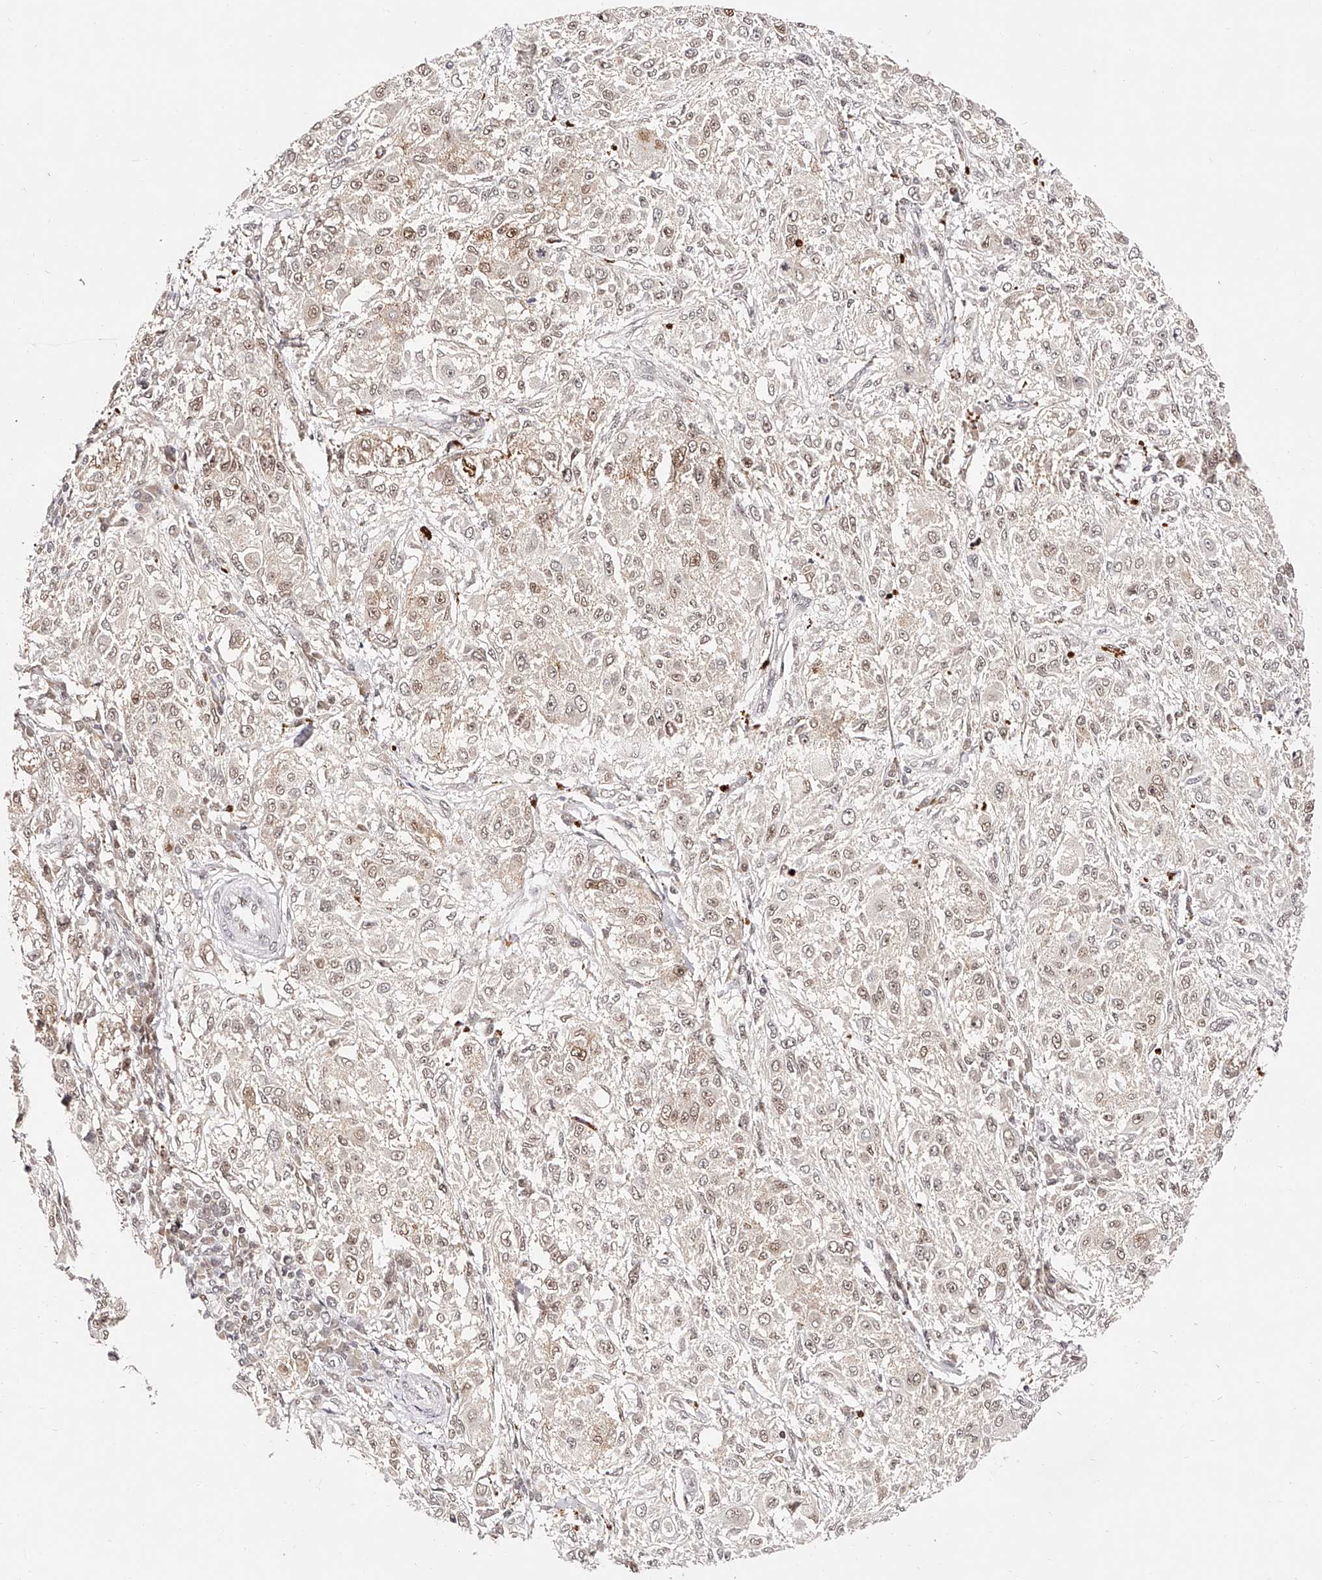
{"staining": {"intensity": "moderate", "quantity": "25%-75%", "location": "nuclear"}, "tissue": "melanoma", "cell_type": "Tumor cells", "image_type": "cancer", "snomed": [{"axis": "morphology", "description": "Necrosis, NOS"}, {"axis": "morphology", "description": "Malignant melanoma, NOS"}, {"axis": "topography", "description": "Skin"}], "caption": "Immunohistochemistry of human malignant melanoma reveals medium levels of moderate nuclear expression in approximately 25%-75% of tumor cells.", "gene": "USF3", "patient": {"sex": "female", "age": 87}}